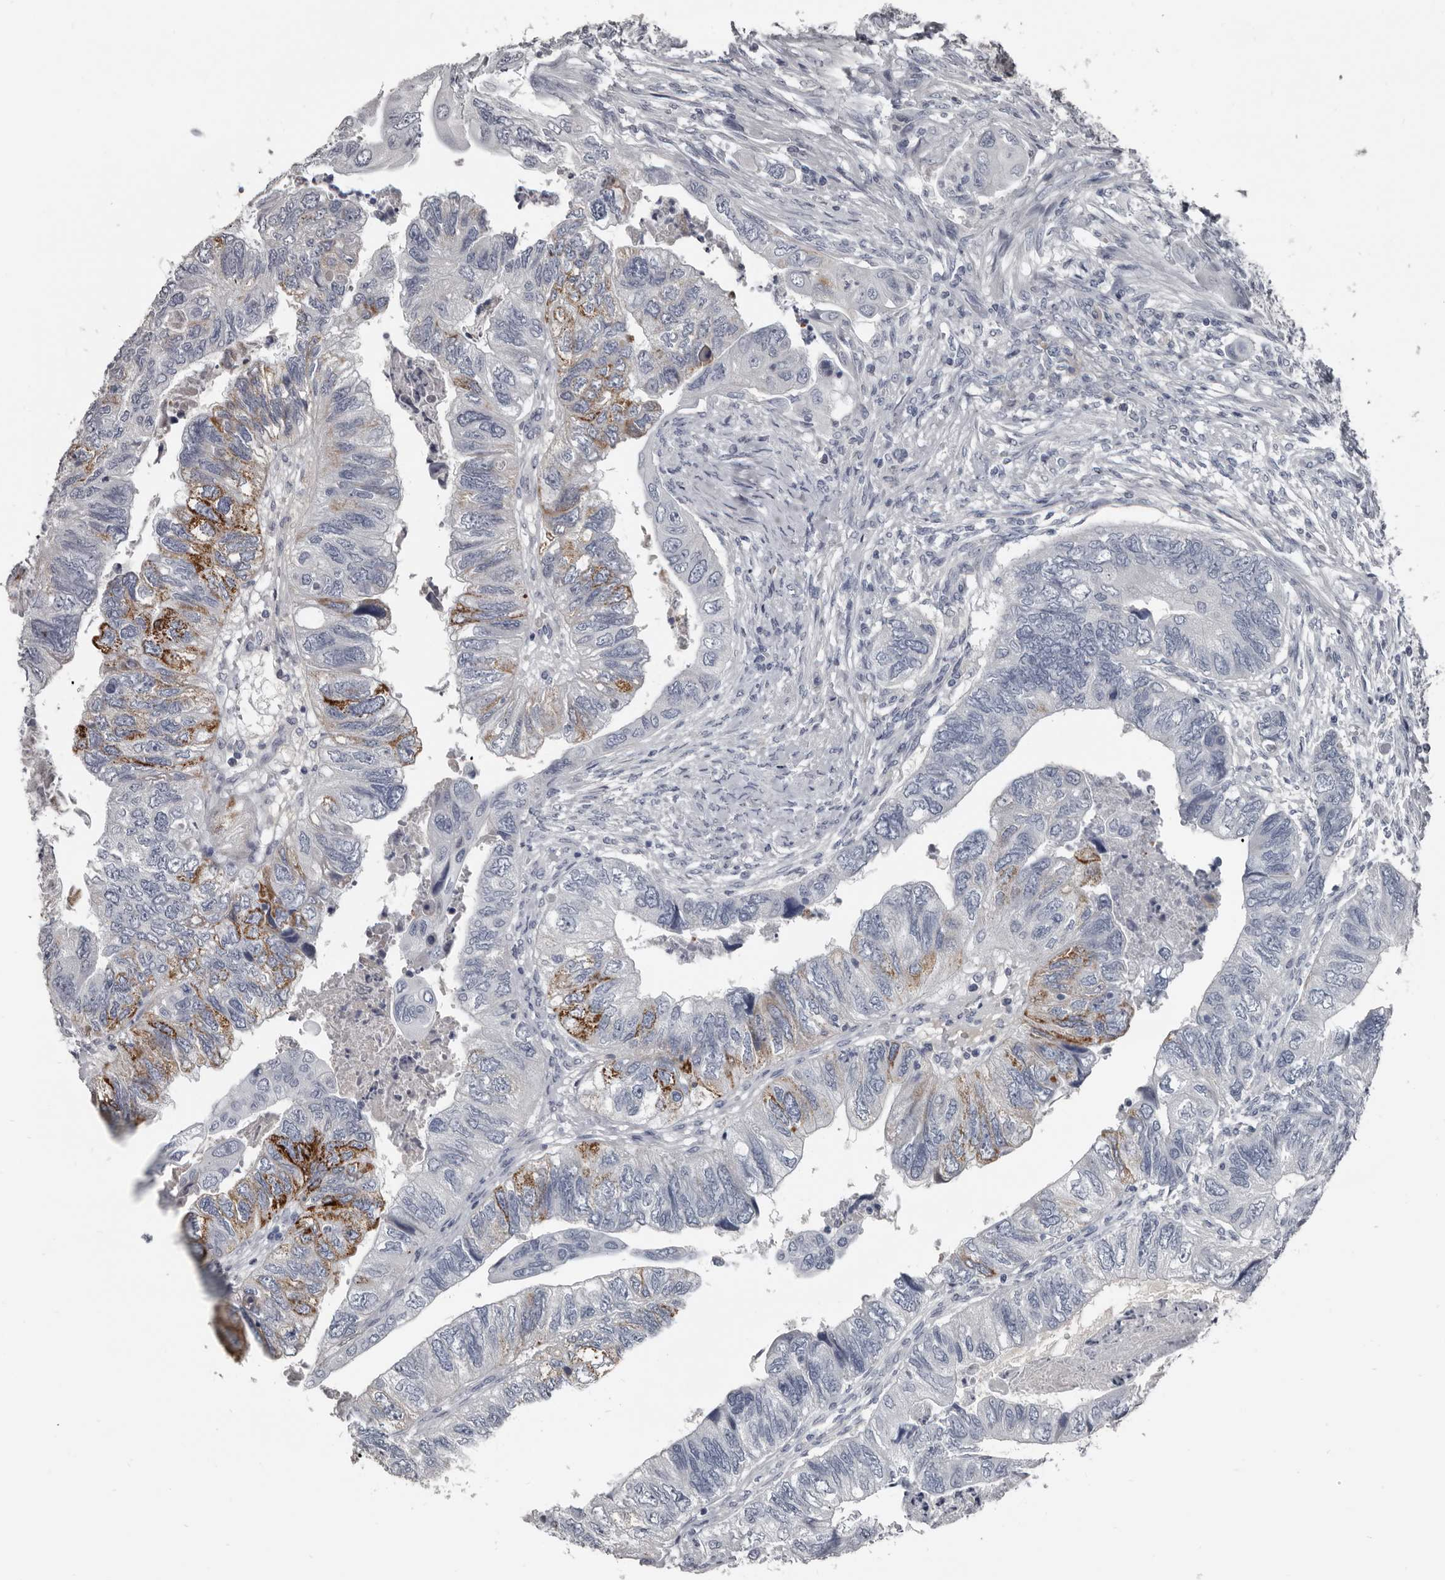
{"staining": {"intensity": "moderate", "quantity": "<25%", "location": "cytoplasmic/membranous"}, "tissue": "colorectal cancer", "cell_type": "Tumor cells", "image_type": "cancer", "snomed": [{"axis": "morphology", "description": "Adenocarcinoma, NOS"}, {"axis": "topography", "description": "Rectum"}], "caption": "High-magnification brightfield microscopy of colorectal cancer stained with DAB (3,3'-diaminobenzidine) (brown) and counterstained with hematoxylin (blue). tumor cells exhibit moderate cytoplasmic/membranous staining is present in approximately<25% of cells. (DAB (3,3'-diaminobenzidine) IHC with brightfield microscopy, high magnification).", "gene": "GREB1", "patient": {"sex": "male", "age": 63}}